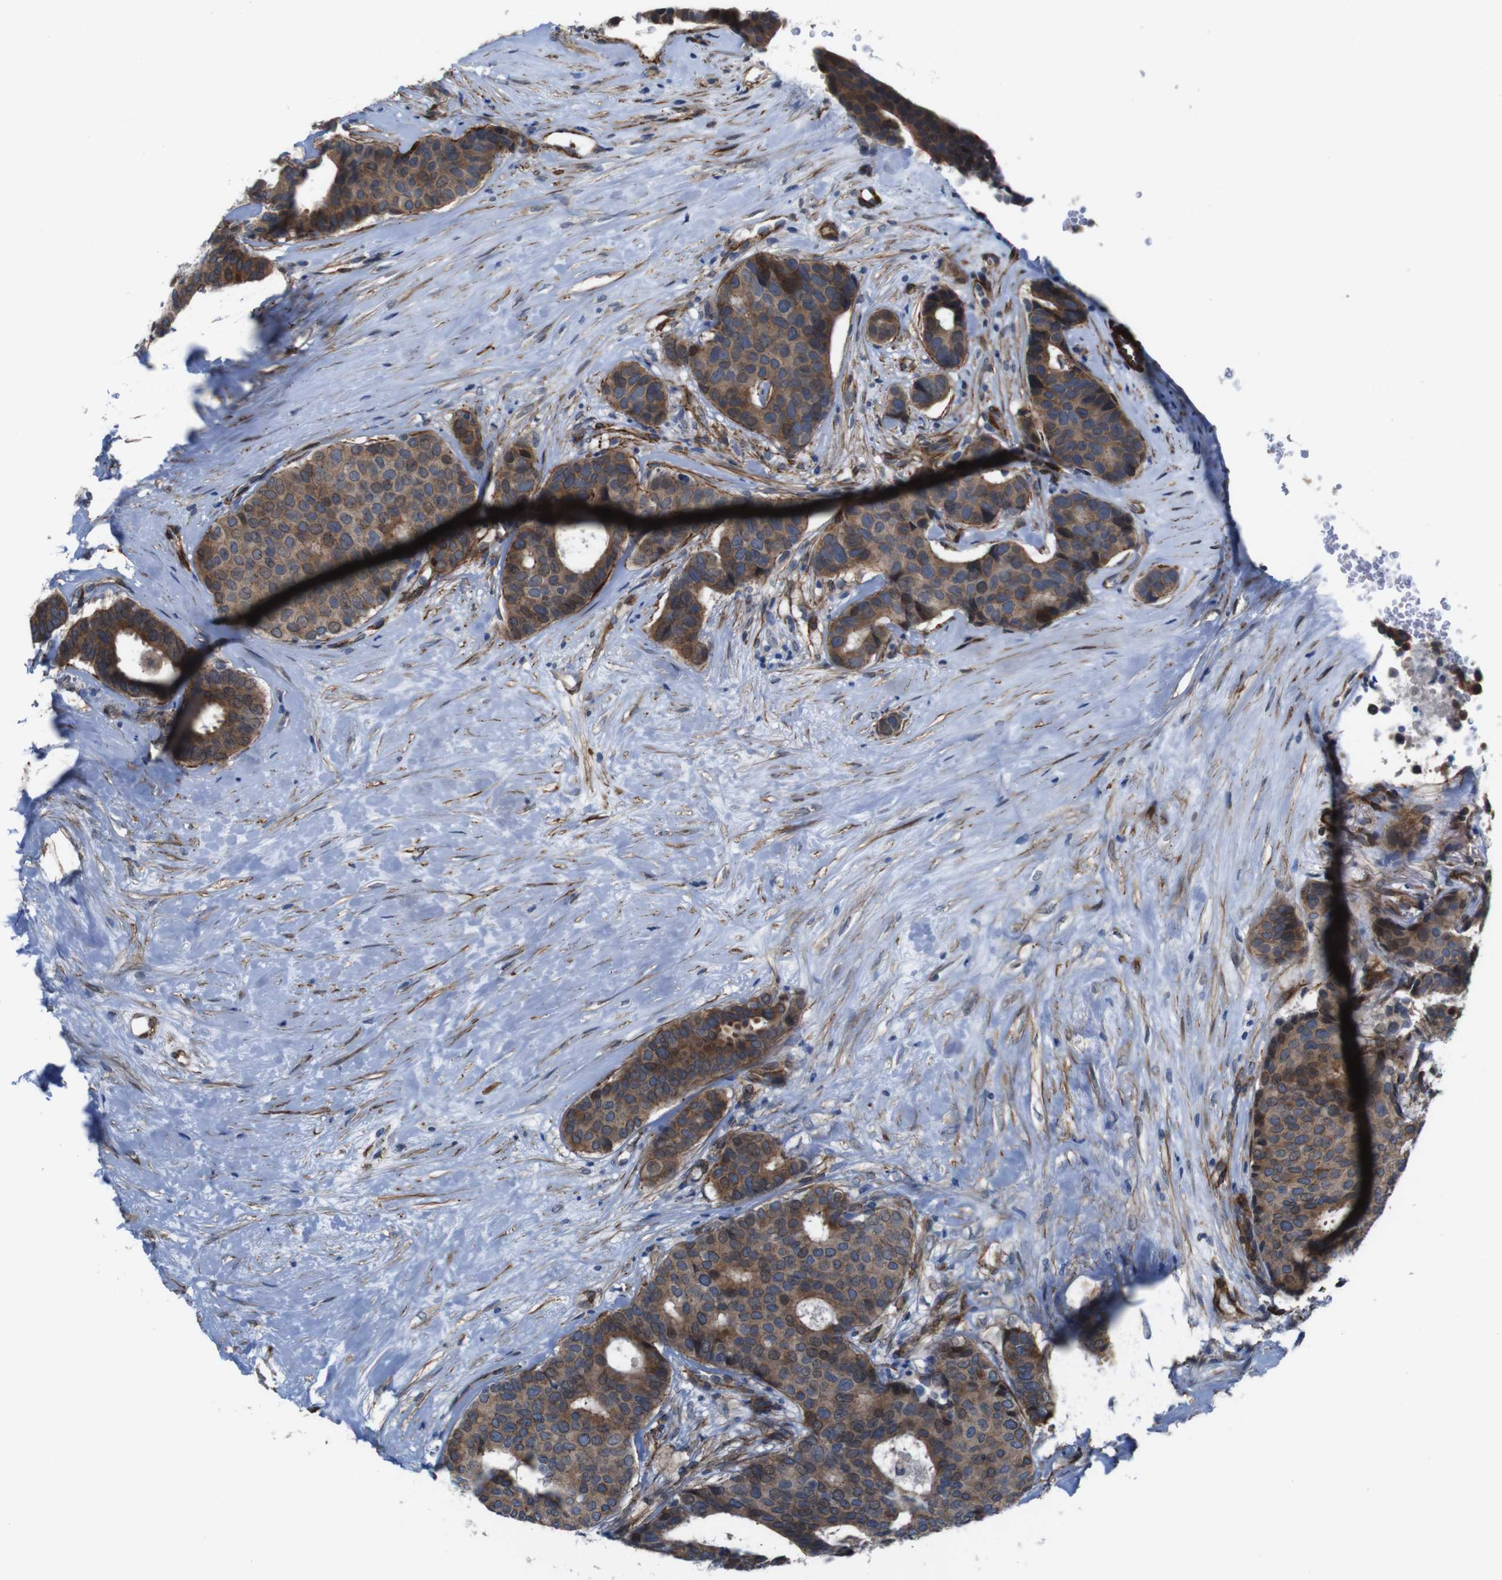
{"staining": {"intensity": "moderate", "quantity": ">75%", "location": "cytoplasmic/membranous,nuclear"}, "tissue": "breast cancer", "cell_type": "Tumor cells", "image_type": "cancer", "snomed": [{"axis": "morphology", "description": "Duct carcinoma"}, {"axis": "topography", "description": "Breast"}], "caption": "A micrograph of breast cancer (infiltrating ductal carcinoma) stained for a protein demonstrates moderate cytoplasmic/membranous and nuclear brown staining in tumor cells.", "gene": "GGT7", "patient": {"sex": "female", "age": 75}}